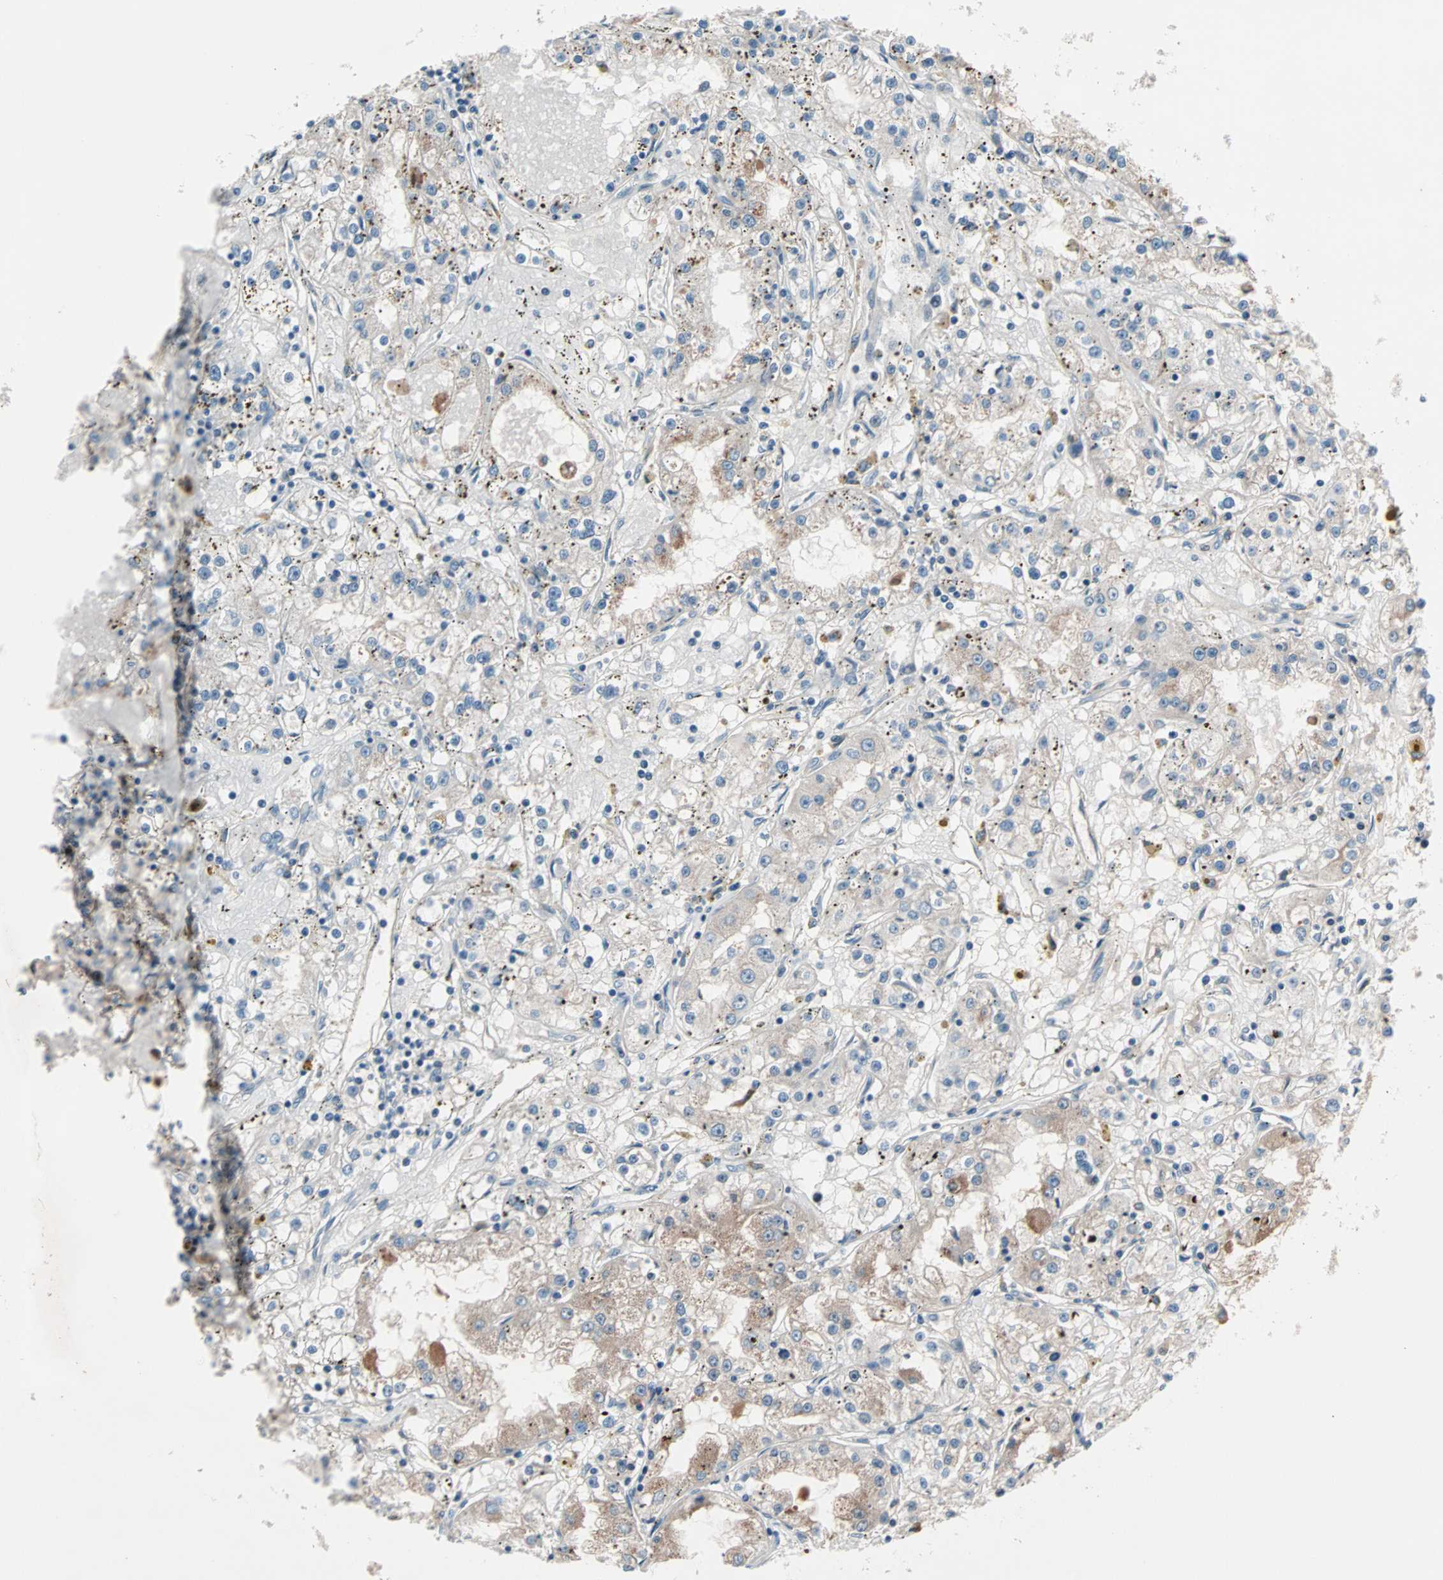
{"staining": {"intensity": "moderate", "quantity": "<25%", "location": "cytoplasmic/membranous"}, "tissue": "renal cancer", "cell_type": "Tumor cells", "image_type": "cancer", "snomed": [{"axis": "morphology", "description": "Adenocarcinoma, NOS"}, {"axis": "topography", "description": "Kidney"}], "caption": "A low amount of moderate cytoplasmic/membranous expression is present in approximately <25% of tumor cells in renal cancer (adenocarcinoma) tissue.", "gene": "CCNE2", "patient": {"sex": "male", "age": 56}}